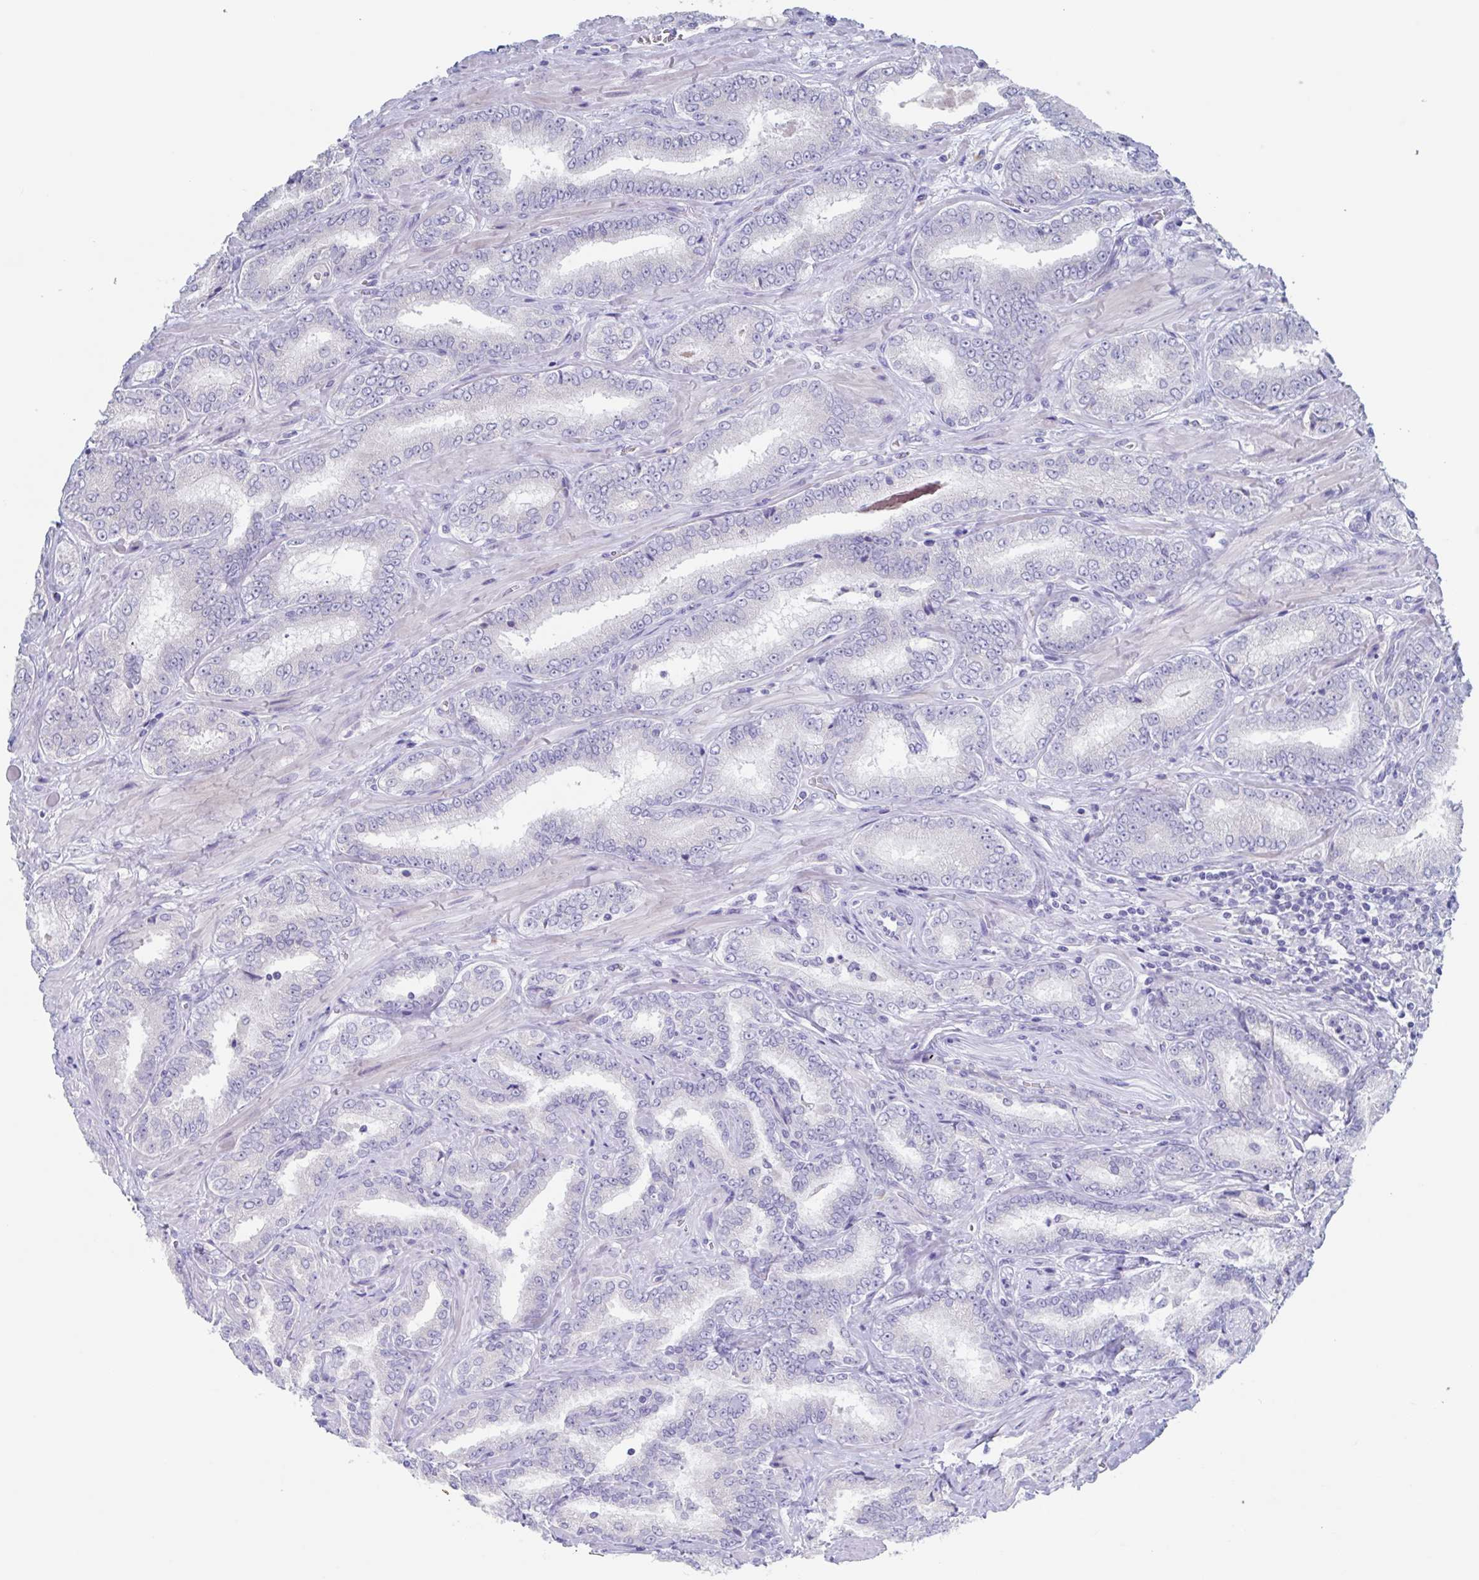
{"staining": {"intensity": "negative", "quantity": "none", "location": "none"}, "tissue": "prostate cancer", "cell_type": "Tumor cells", "image_type": "cancer", "snomed": [{"axis": "morphology", "description": "Adenocarcinoma, High grade"}, {"axis": "topography", "description": "Prostate"}], "caption": "Photomicrograph shows no significant protein positivity in tumor cells of adenocarcinoma (high-grade) (prostate). The staining was performed using DAB to visualize the protein expression in brown, while the nuclei were stained in blue with hematoxylin (Magnification: 20x).", "gene": "NOXRED1", "patient": {"sex": "male", "age": 72}}